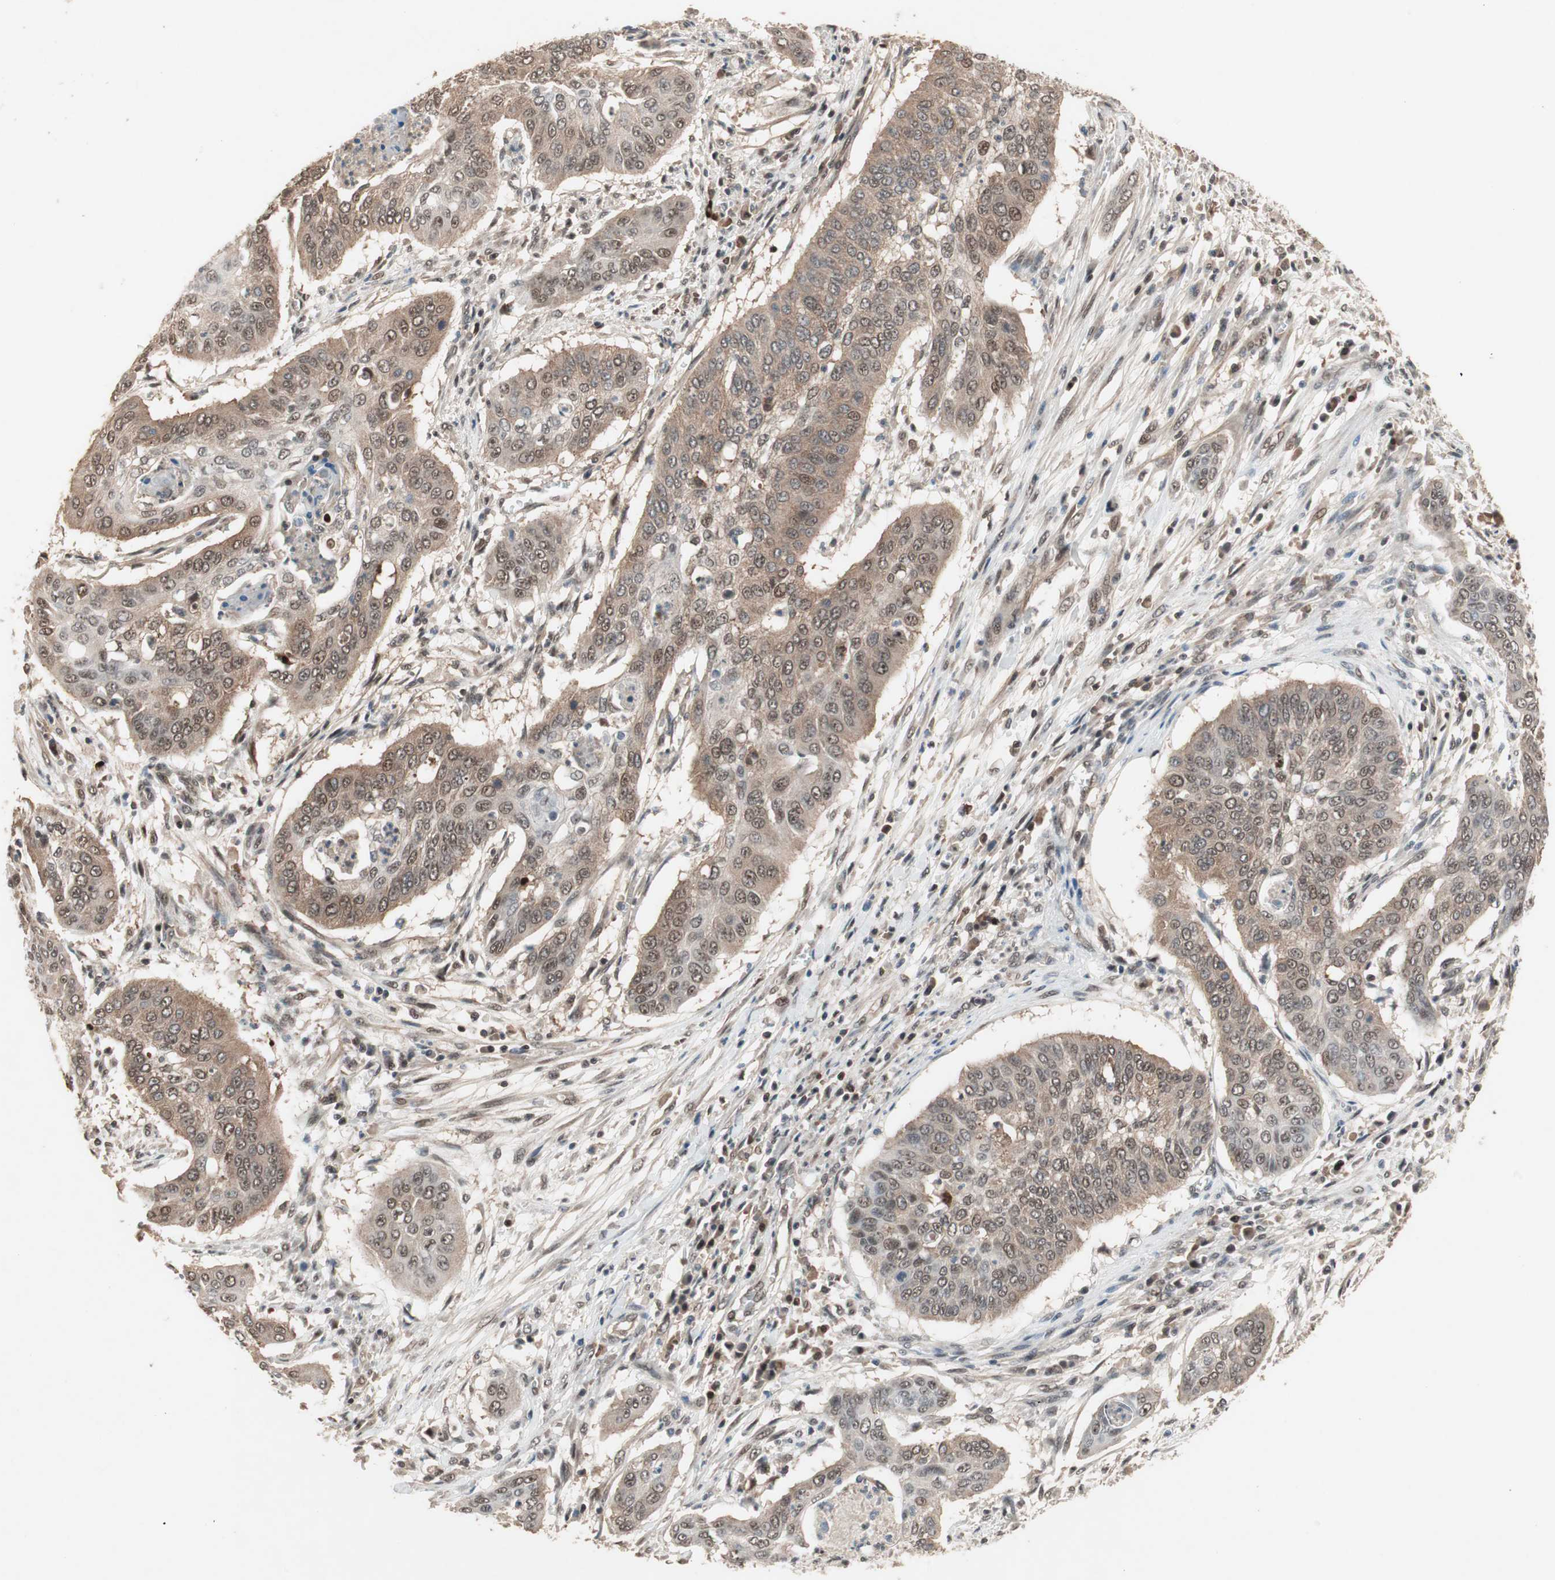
{"staining": {"intensity": "moderate", "quantity": ">75%", "location": "cytoplasmic/membranous,nuclear"}, "tissue": "cervical cancer", "cell_type": "Tumor cells", "image_type": "cancer", "snomed": [{"axis": "morphology", "description": "Squamous cell carcinoma, NOS"}, {"axis": "topography", "description": "Cervix"}], "caption": "Immunohistochemical staining of cervical cancer reveals moderate cytoplasmic/membranous and nuclear protein staining in about >75% of tumor cells. The protein of interest is shown in brown color, while the nuclei are stained blue.", "gene": "GART", "patient": {"sex": "female", "age": 39}}